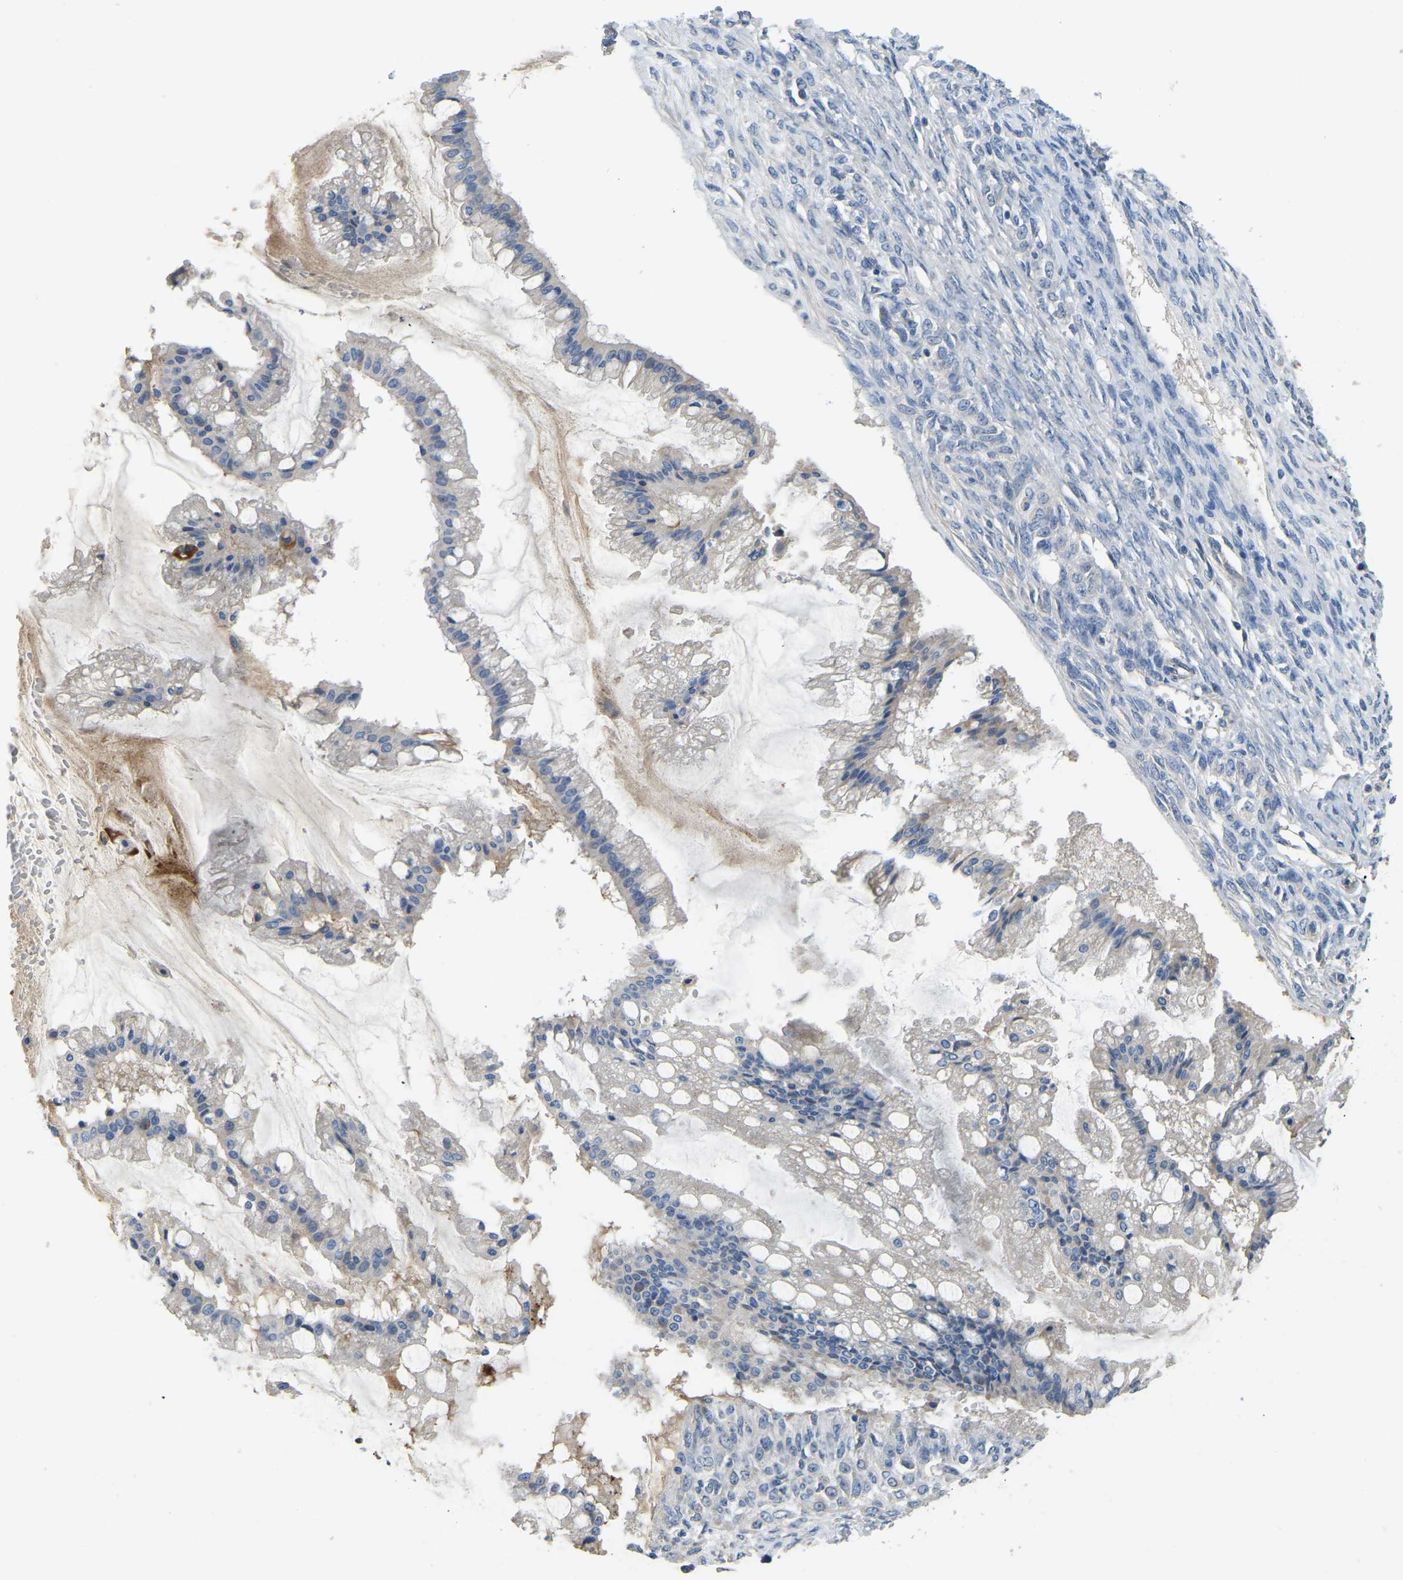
{"staining": {"intensity": "negative", "quantity": "none", "location": "none"}, "tissue": "ovarian cancer", "cell_type": "Tumor cells", "image_type": "cancer", "snomed": [{"axis": "morphology", "description": "Cystadenocarcinoma, mucinous, NOS"}, {"axis": "topography", "description": "Ovary"}], "caption": "Immunohistochemical staining of human ovarian cancer (mucinous cystadenocarcinoma) demonstrates no significant staining in tumor cells.", "gene": "HIGD2B", "patient": {"sex": "female", "age": 73}}